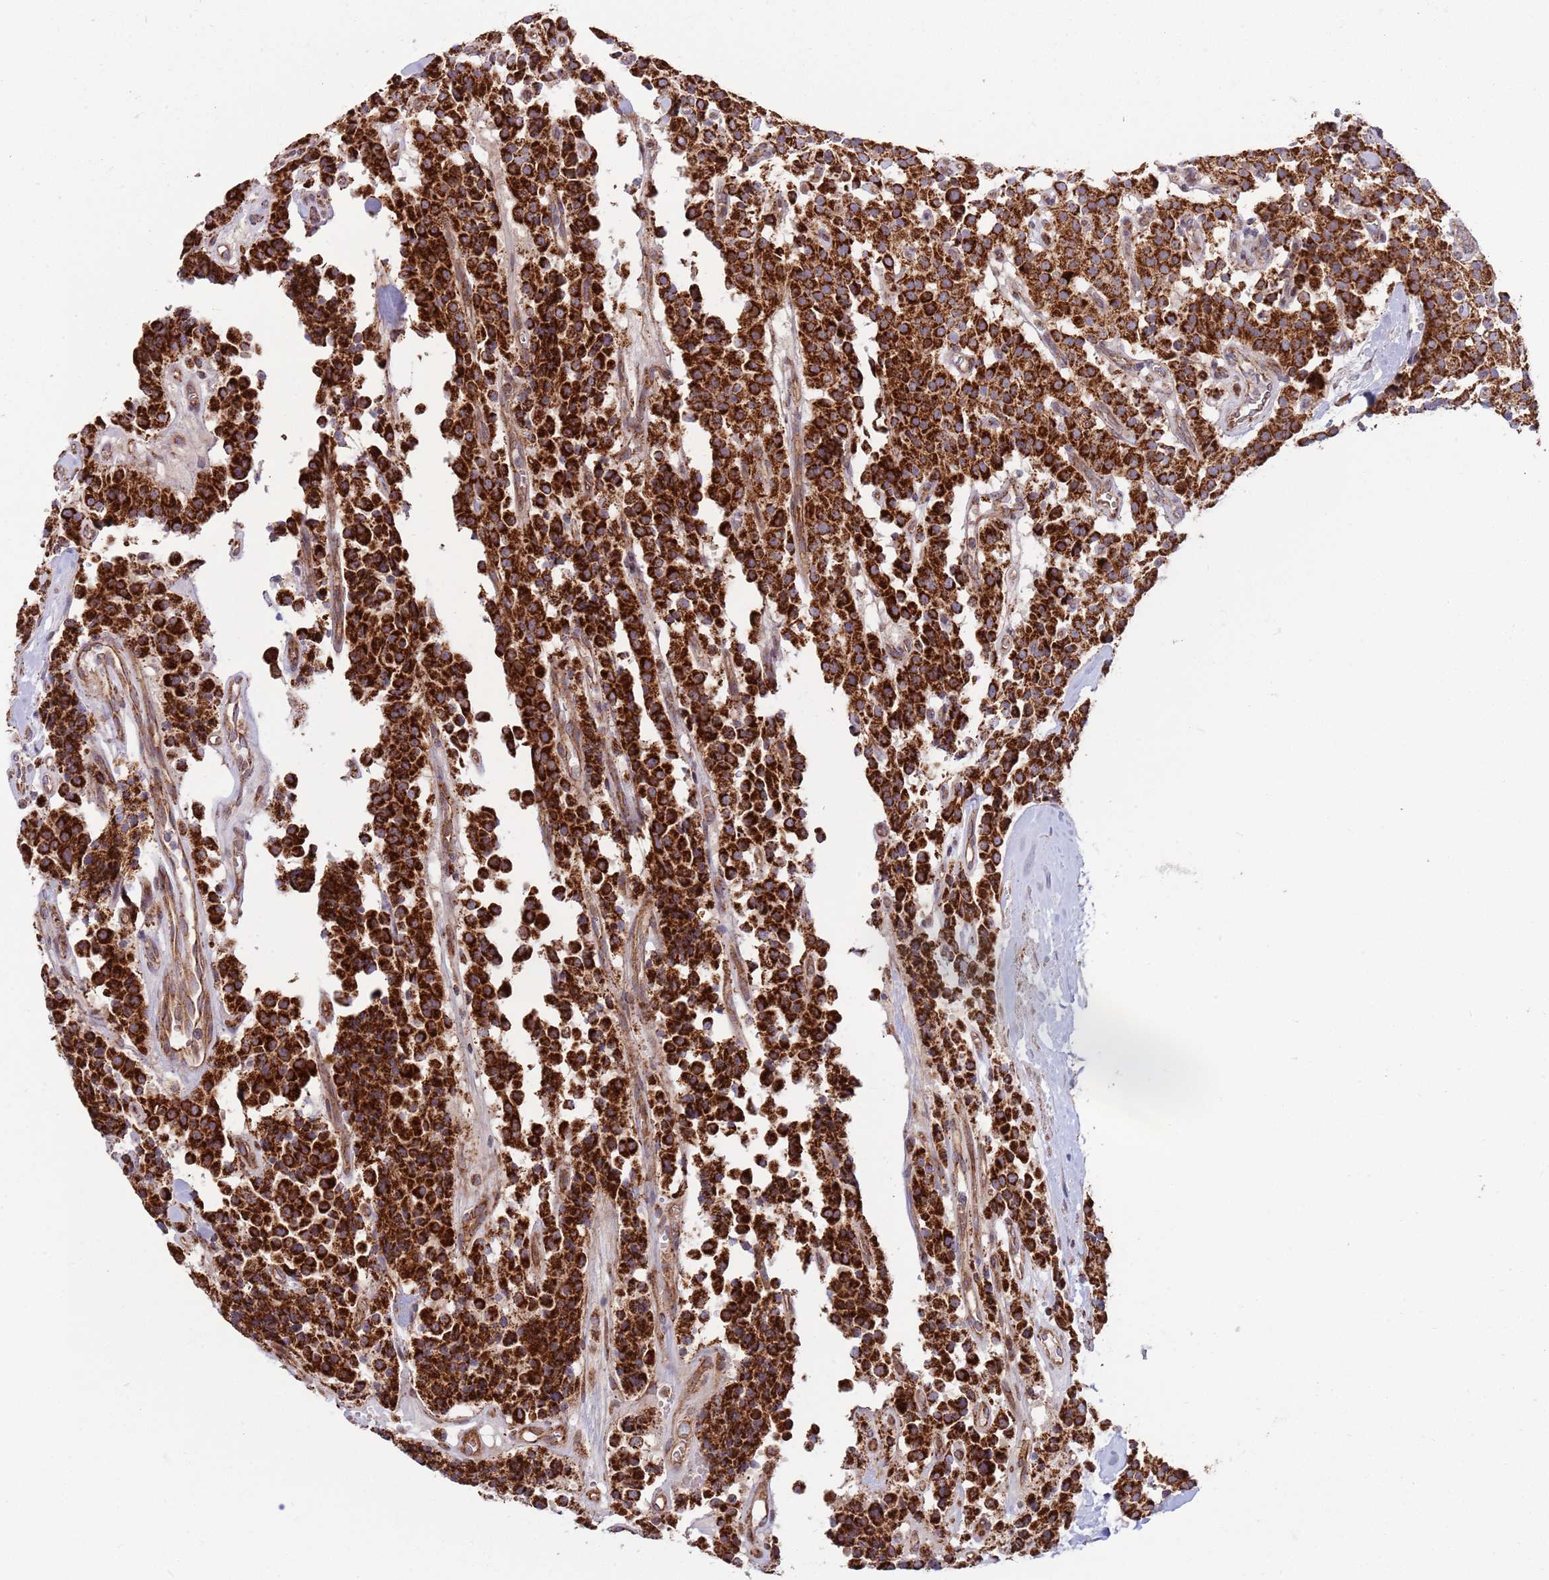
{"staining": {"intensity": "strong", "quantity": ">75%", "location": "cytoplasmic/membranous"}, "tissue": "carcinoid", "cell_type": "Tumor cells", "image_type": "cancer", "snomed": [{"axis": "morphology", "description": "Carcinoid, malignant, NOS"}, {"axis": "topography", "description": "Lung"}], "caption": "High-power microscopy captured an IHC histopathology image of malignant carcinoid, revealing strong cytoplasmic/membranous expression in approximately >75% of tumor cells.", "gene": "ATP5PD", "patient": {"sex": "male", "age": 30}}